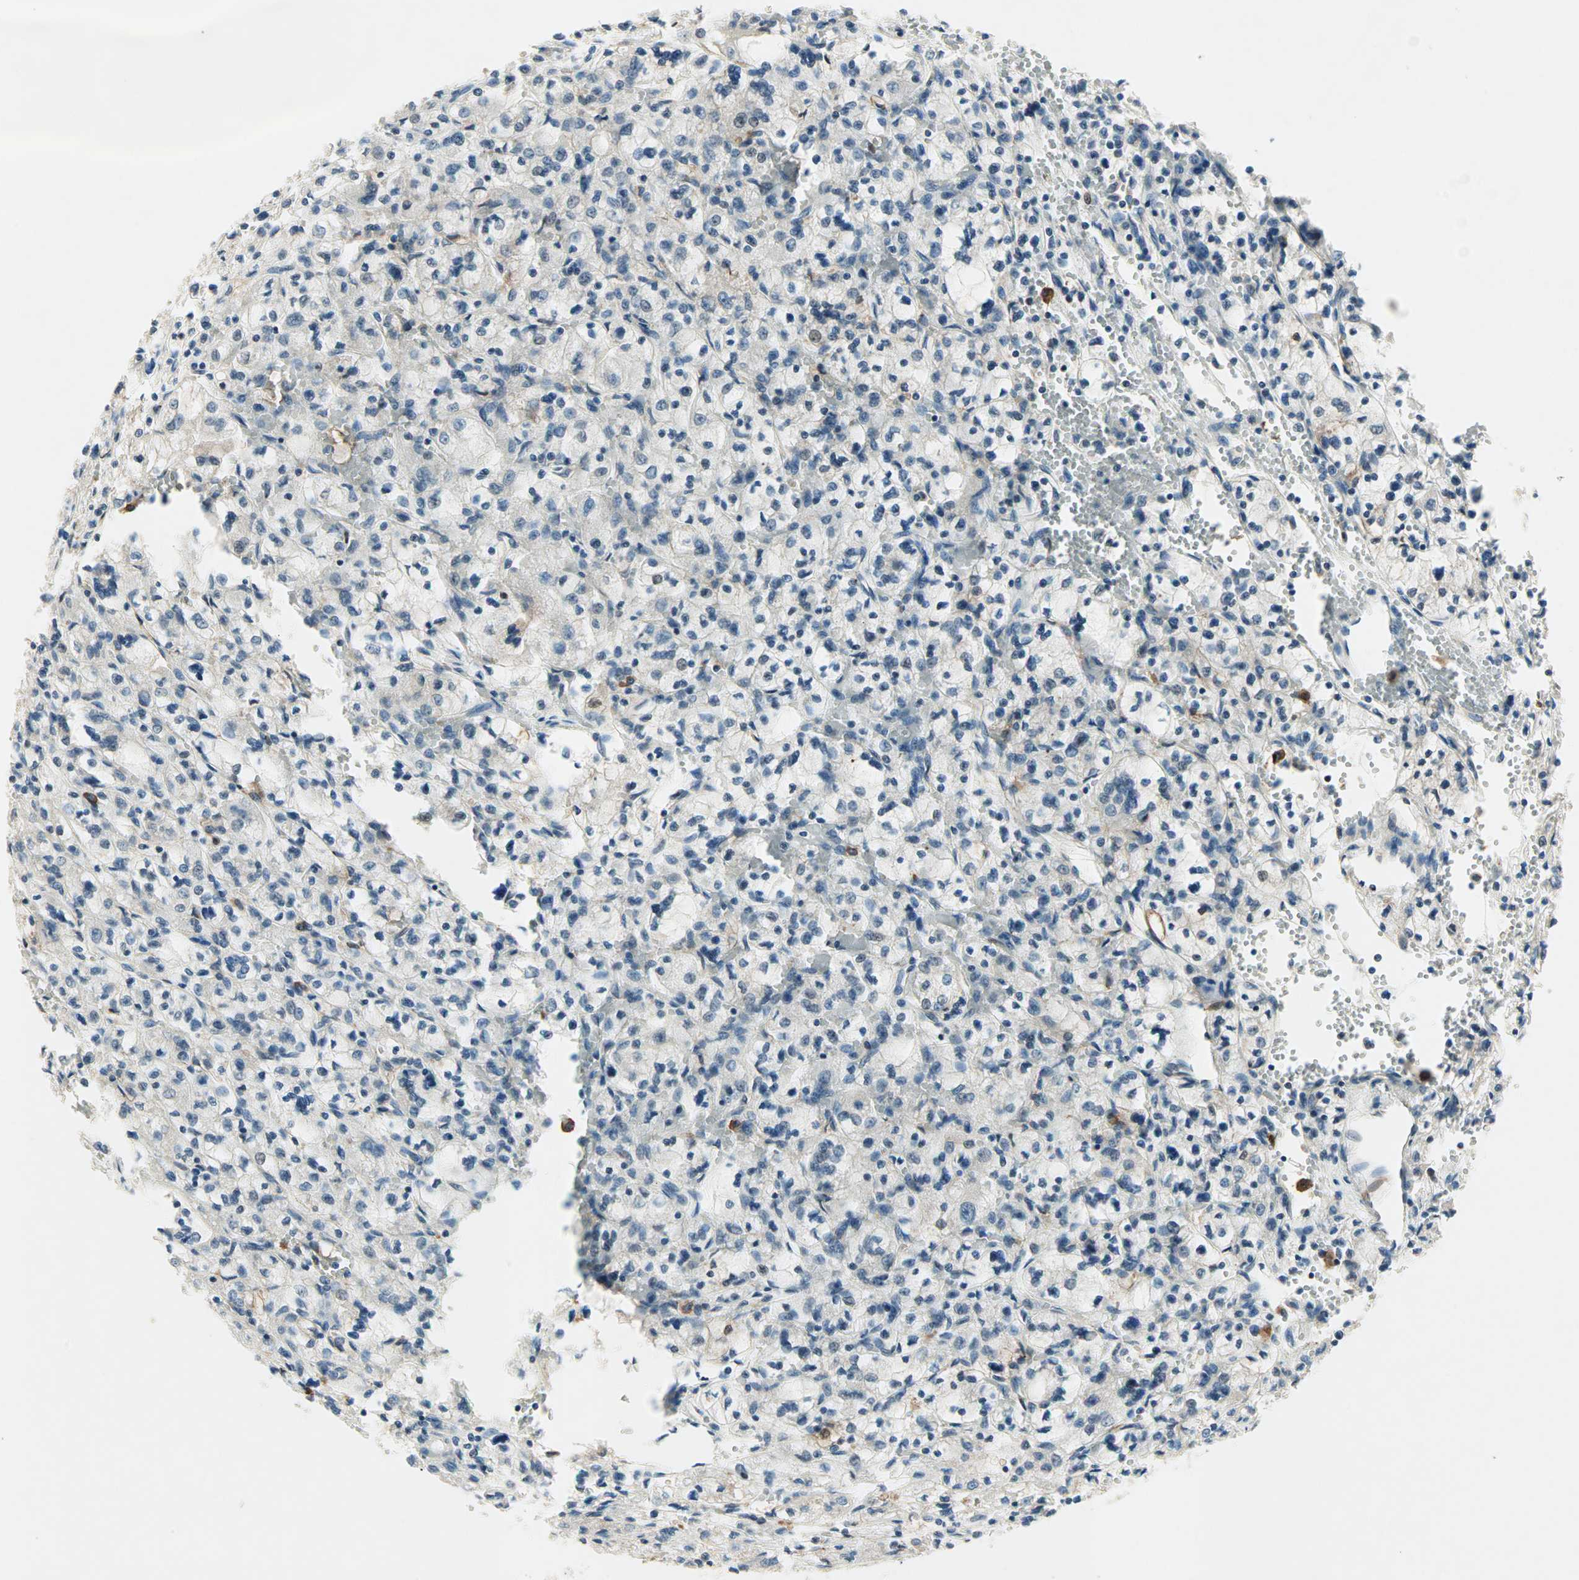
{"staining": {"intensity": "negative", "quantity": "none", "location": "none"}, "tissue": "renal cancer", "cell_type": "Tumor cells", "image_type": "cancer", "snomed": [{"axis": "morphology", "description": "Adenocarcinoma, NOS"}, {"axis": "topography", "description": "Kidney"}], "caption": "An image of renal cancer (adenocarcinoma) stained for a protein exhibits no brown staining in tumor cells.", "gene": "RTL6", "patient": {"sex": "female", "age": 83}}